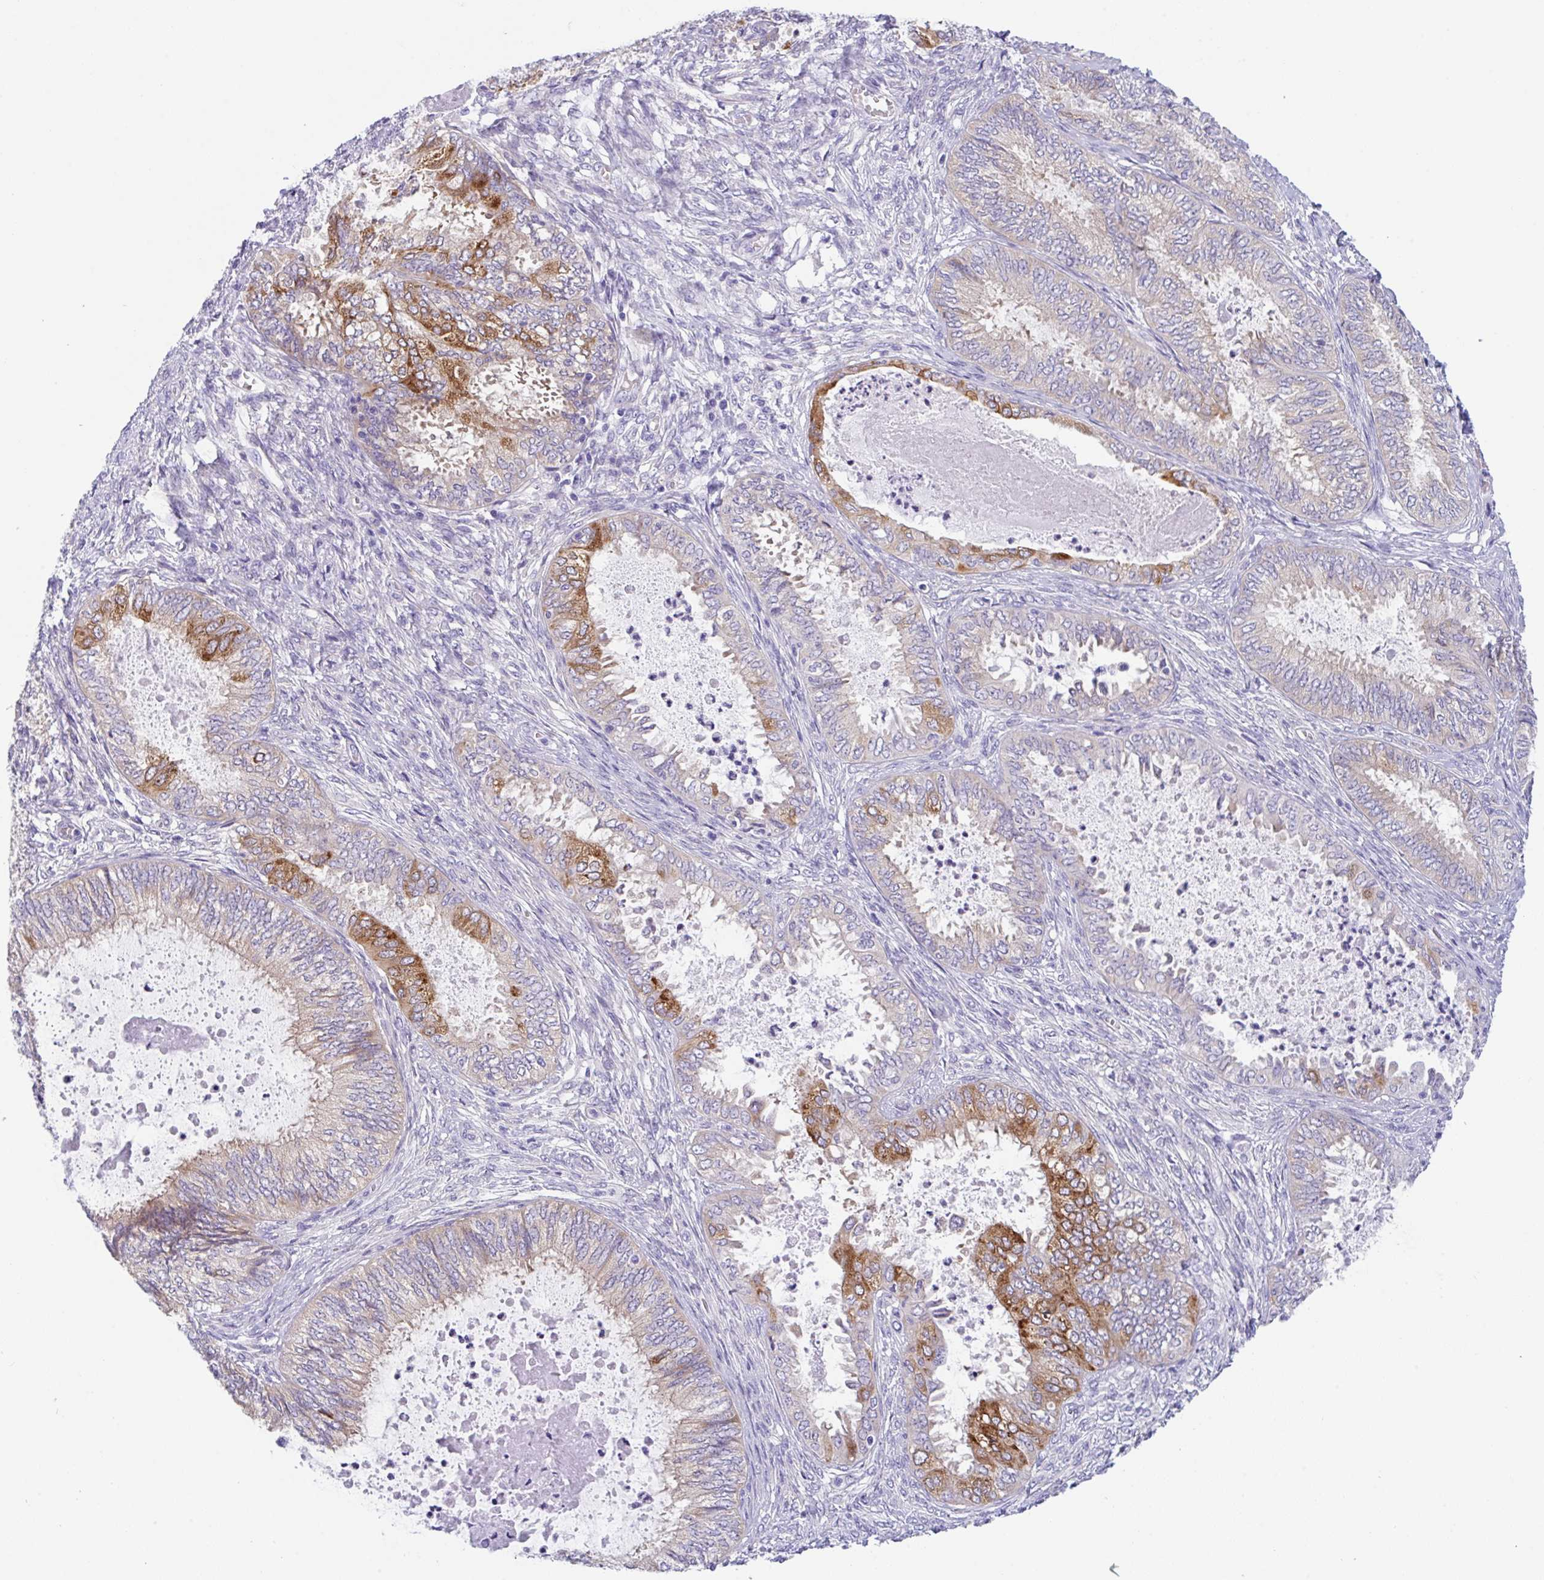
{"staining": {"intensity": "strong", "quantity": "<25%", "location": "cytoplasmic/membranous"}, "tissue": "ovarian cancer", "cell_type": "Tumor cells", "image_type": "cancer", "snomed": [{"axis": "morphology", "description": "Carcinoma, endometroid"}, {"axis": "topography", "description": "Ovary"}], "caption": "This micrograph shows immunohistochemistry staining of human endometroid carcinoma (ovarian), with medium strong cytoplasmic/membranous expression in approximately <25% of tumor cells.", "gene": "TRAF4", "patient": {"sex": "female", "age": 70}}